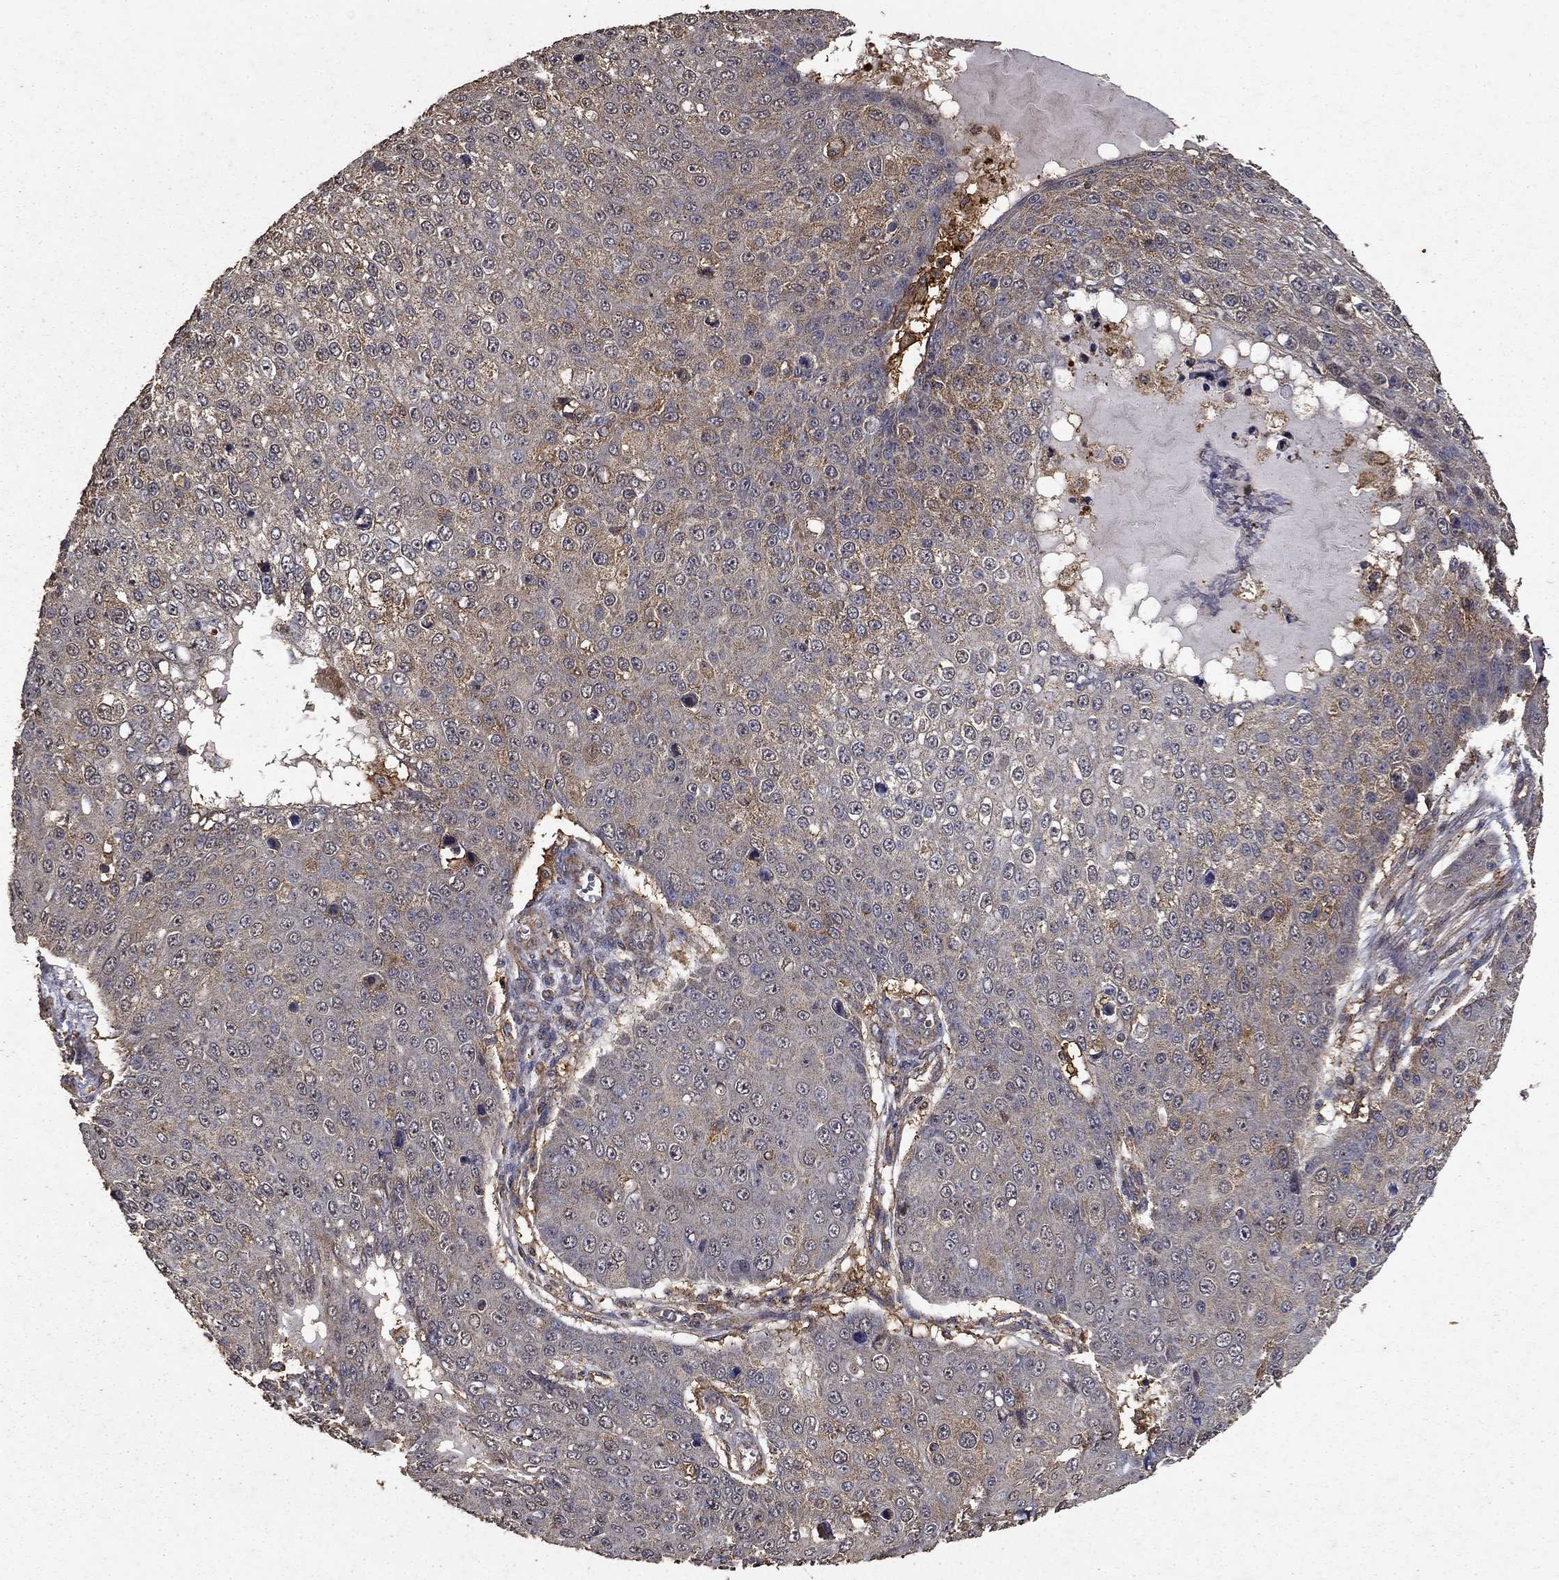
{"staining": {"intensity": "weak", "quantity": "<25%", "location": "cytoplasmic/membranous"}, "tissue": "skin cancer", "cell_type": "Tumor cells", "image_type": "cancer", "snomed": [{"axis": "morphology", "description": "Squamous cell carcinoma, NOS"}, {"axis": "topography", "description": "Skin"}], "caption": "There is no significant staining in tumor cells of skin cancer (squamous cell carcinoma). (Brightfield microscopy of DAB immunohistochemistry (IHC) at high magnification).", "gene": "IFRD1", "patient": {"sex": "male", "age": 71}}